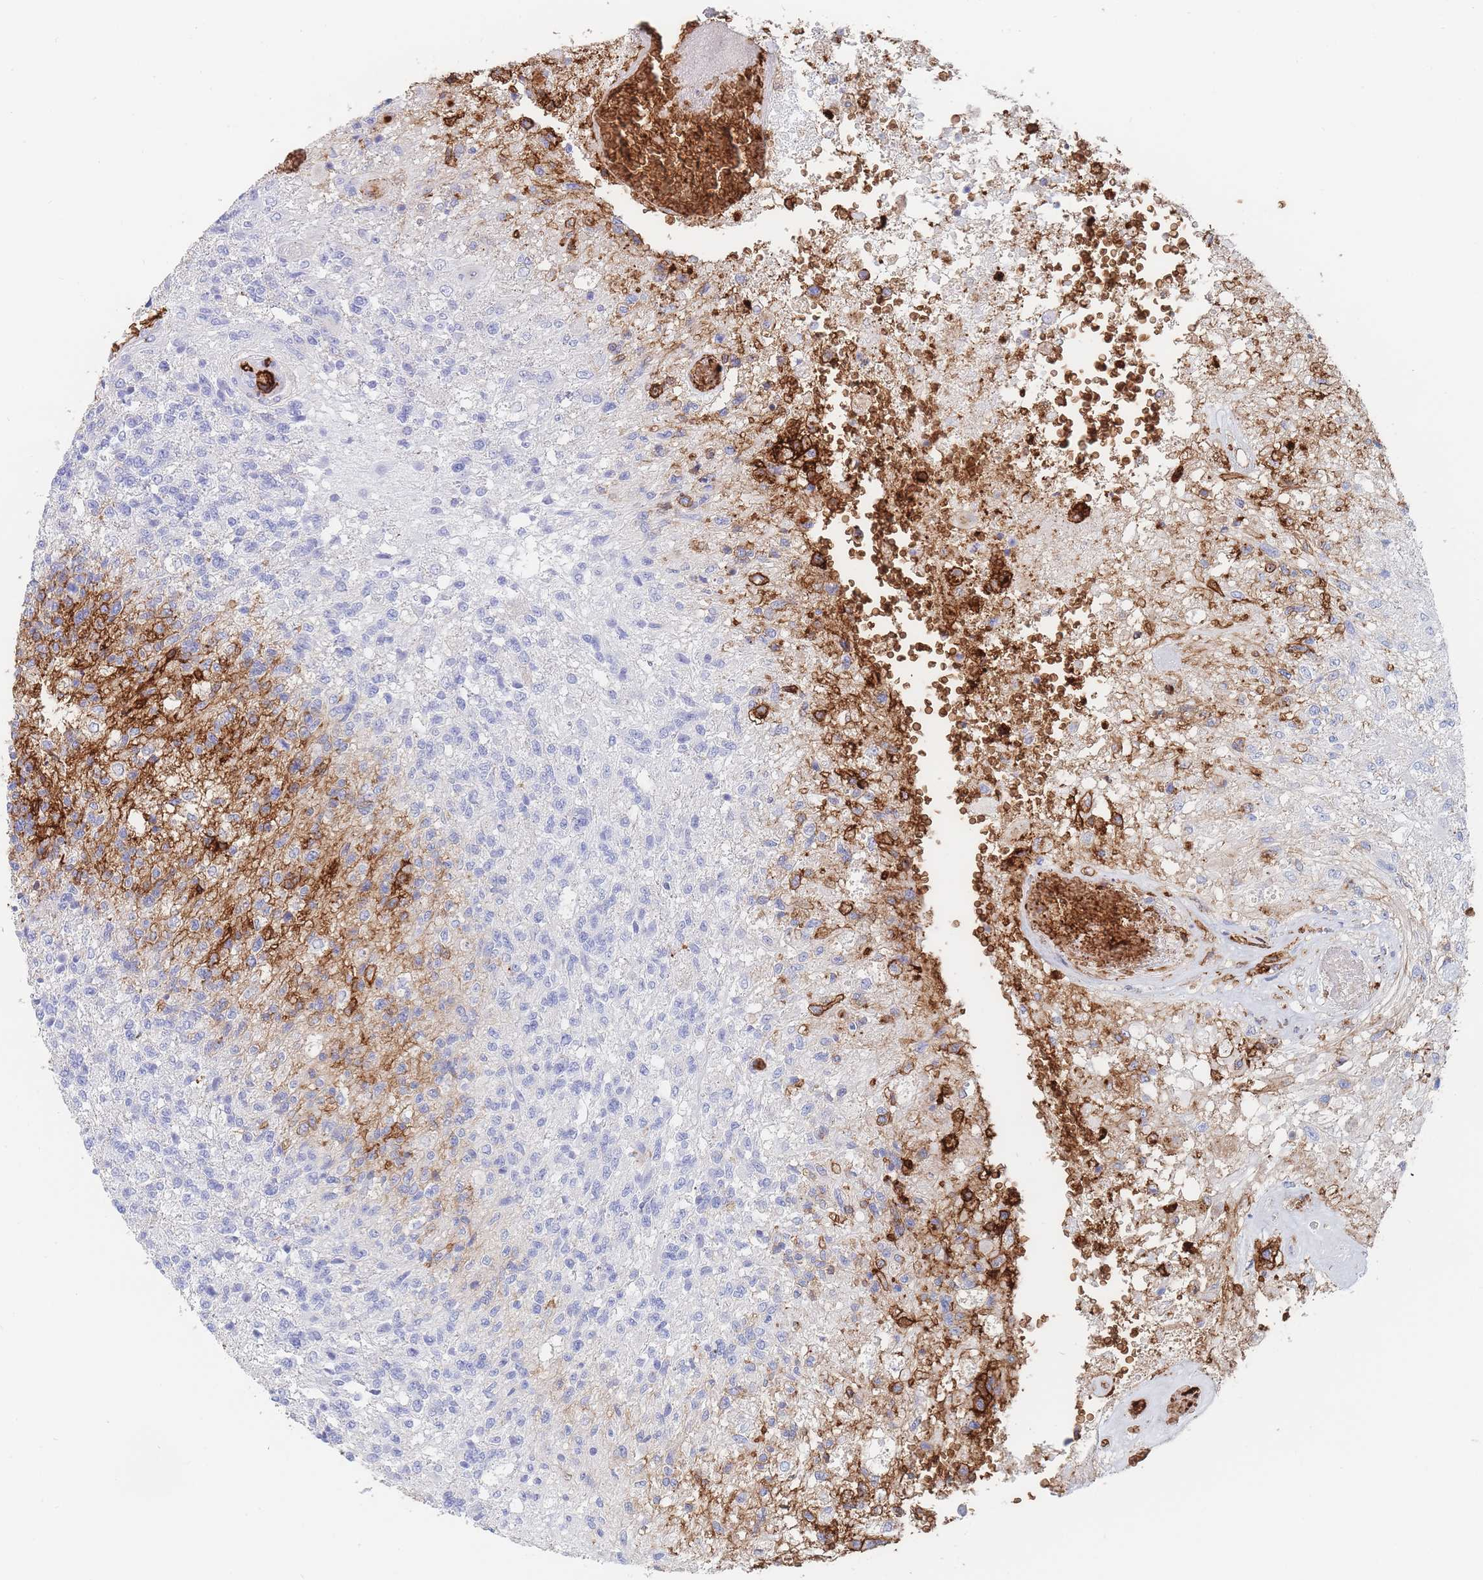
{"staining": {"intensity": "negative", "quantity": "none", "location": "none"}, "tissue": "glioma", "cell_type": "Tumor cells", "image_type": "cancer", "snomed": [{"axis": "morphology", "description": "Glioma, malignant, High grade"}, {"axis": "topography", "description": "Brain"}], "caption": "This image is of glioma stained with IHC to label a protein in brown with the nuclei are counter-stained blue. There is no expression in tumor cells.", "gene": "SLC2A1", "patient": {"sex": "male", "age": 56}}